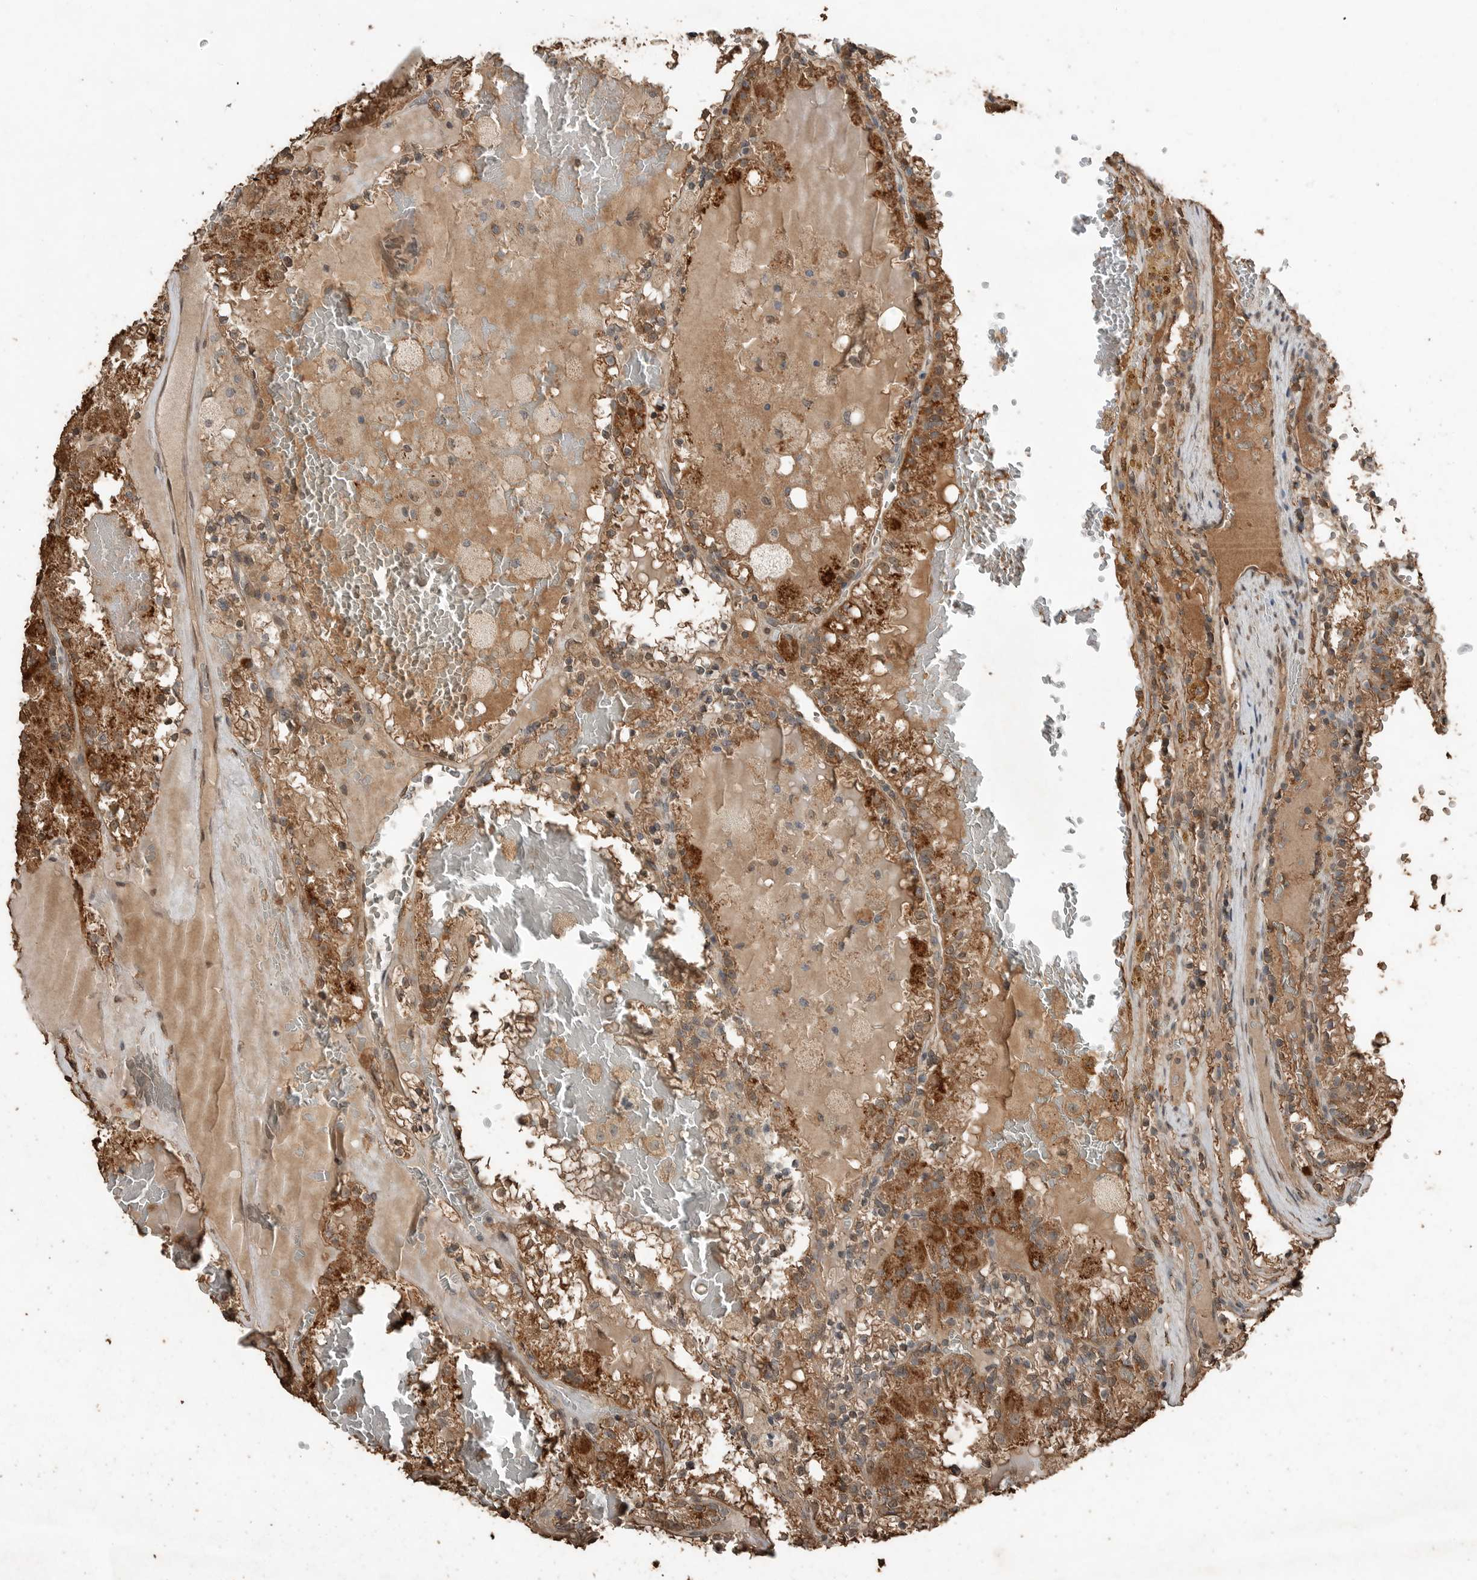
{"staining": {"intensity": "moderate", "quantity": ">75%", "location": "cytoplasmic/membranous"}, "tissue": "renal cancer", "cell_type": "Tumor cells", "image_type": "cancer", "snomed": [{"axis": "morphology", "description": "Adenocarcinoma, NOS"}, {"axis": "topography", "description": "Kidney"}], "caption": "Adenocarcinoma (renal) stained with immunohistochemistry shows moderate cytoplasmic/membranous staining in approximately >75% of tumor cells.", "gene": "BLZF1", "patient": {"sex": "female", "age": 56}}